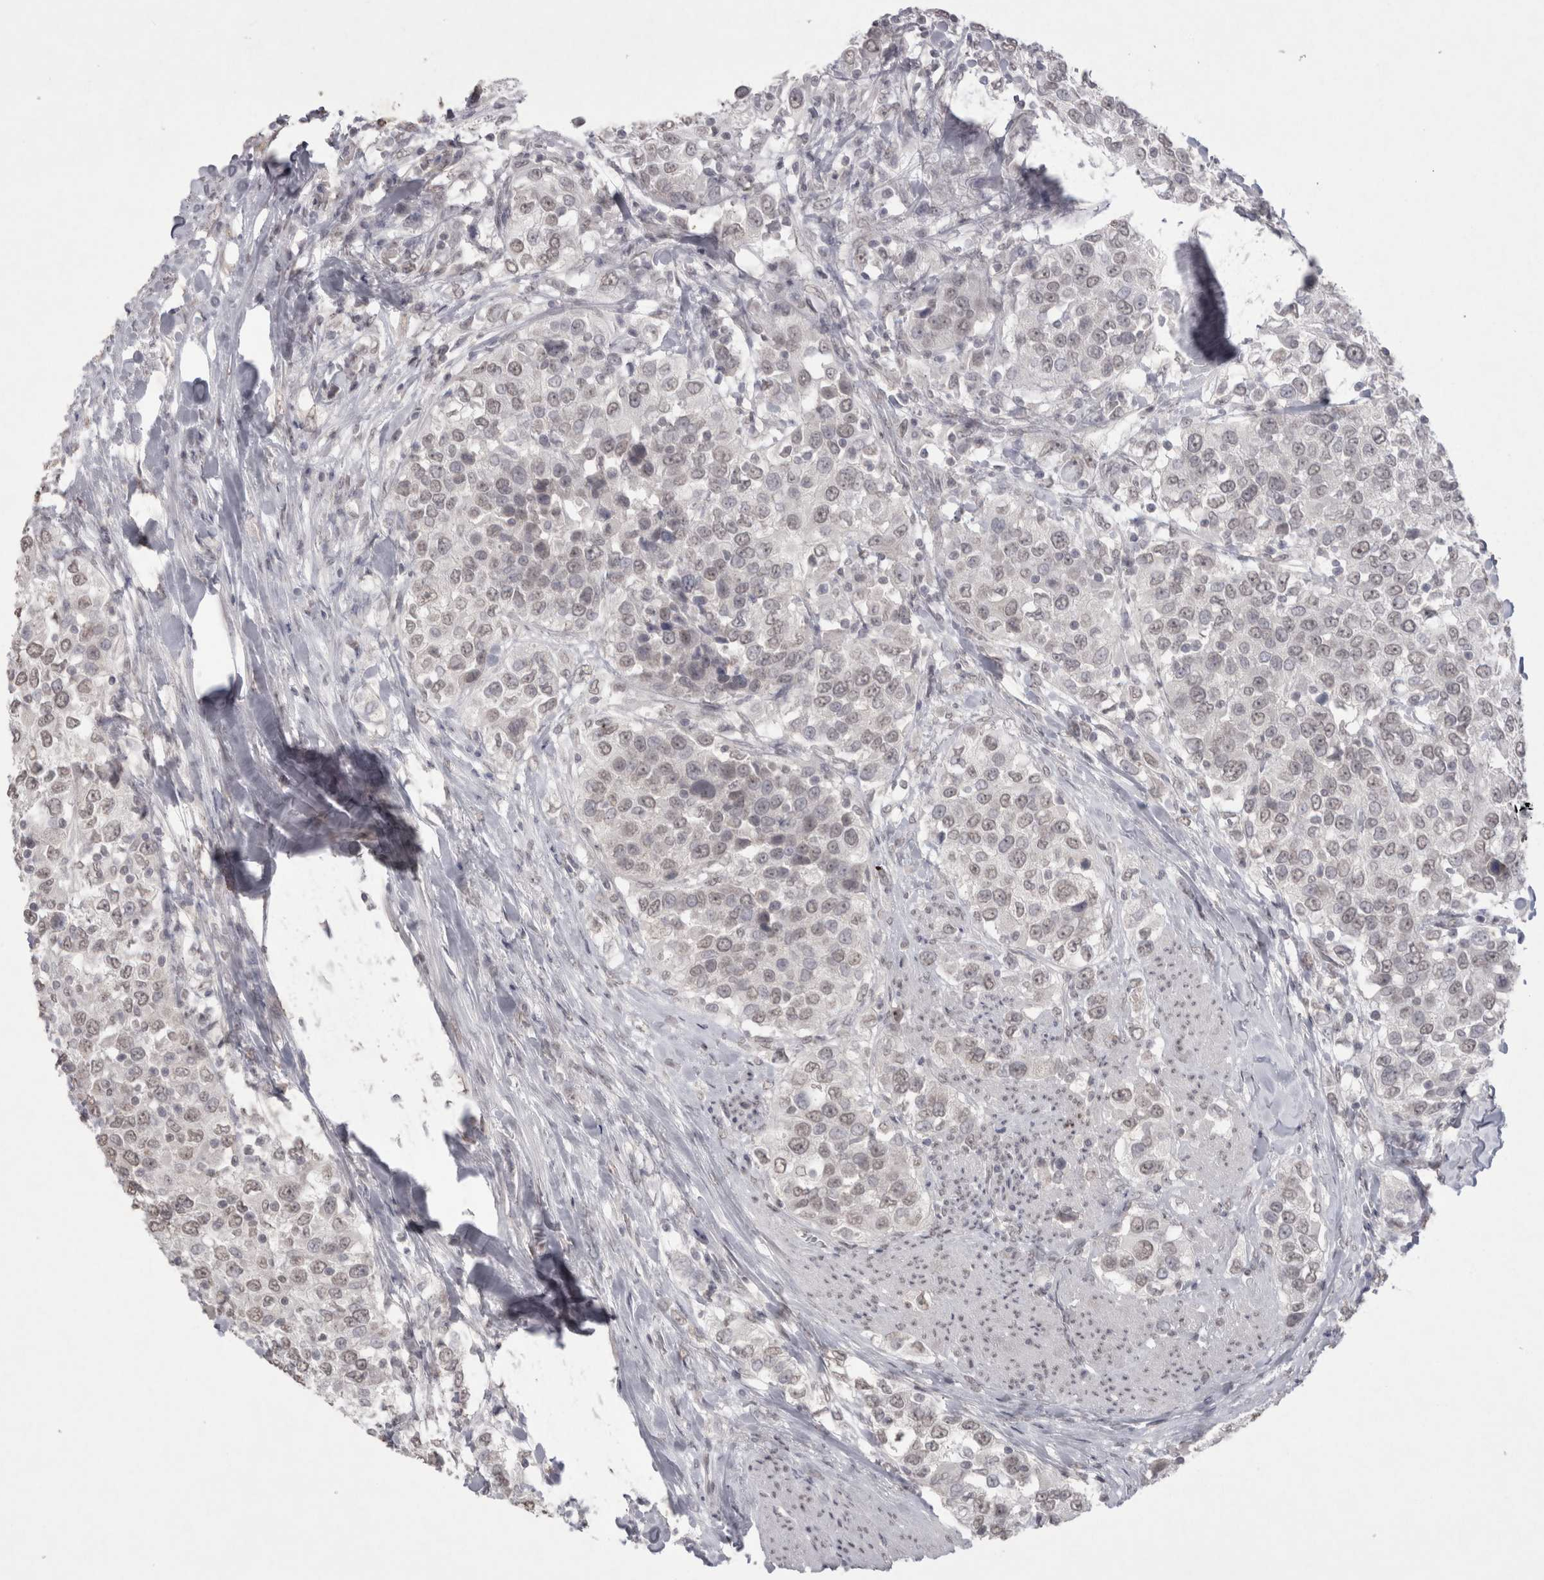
{"staining": {"intensity": "weak", "quantity": ">75%", "location": "nuclear"}, "tissue": "urothelial cancer", "cell_type": "Tumor cells", "image_type": "cancer", "snomed": [{"axis": "morphology", "description": "Urothelial carcinoma, High grade"}, {"axis": "topography", "description": "Urinary bladder"}], "caption": "Immunohistochemical staining of urothelial cancer exhibits low levels of weak nuclear protein positivity in approximately >75% of tumor cells.", "gene": "DDX4", "patient": {"sex": "female", "age": 80}}